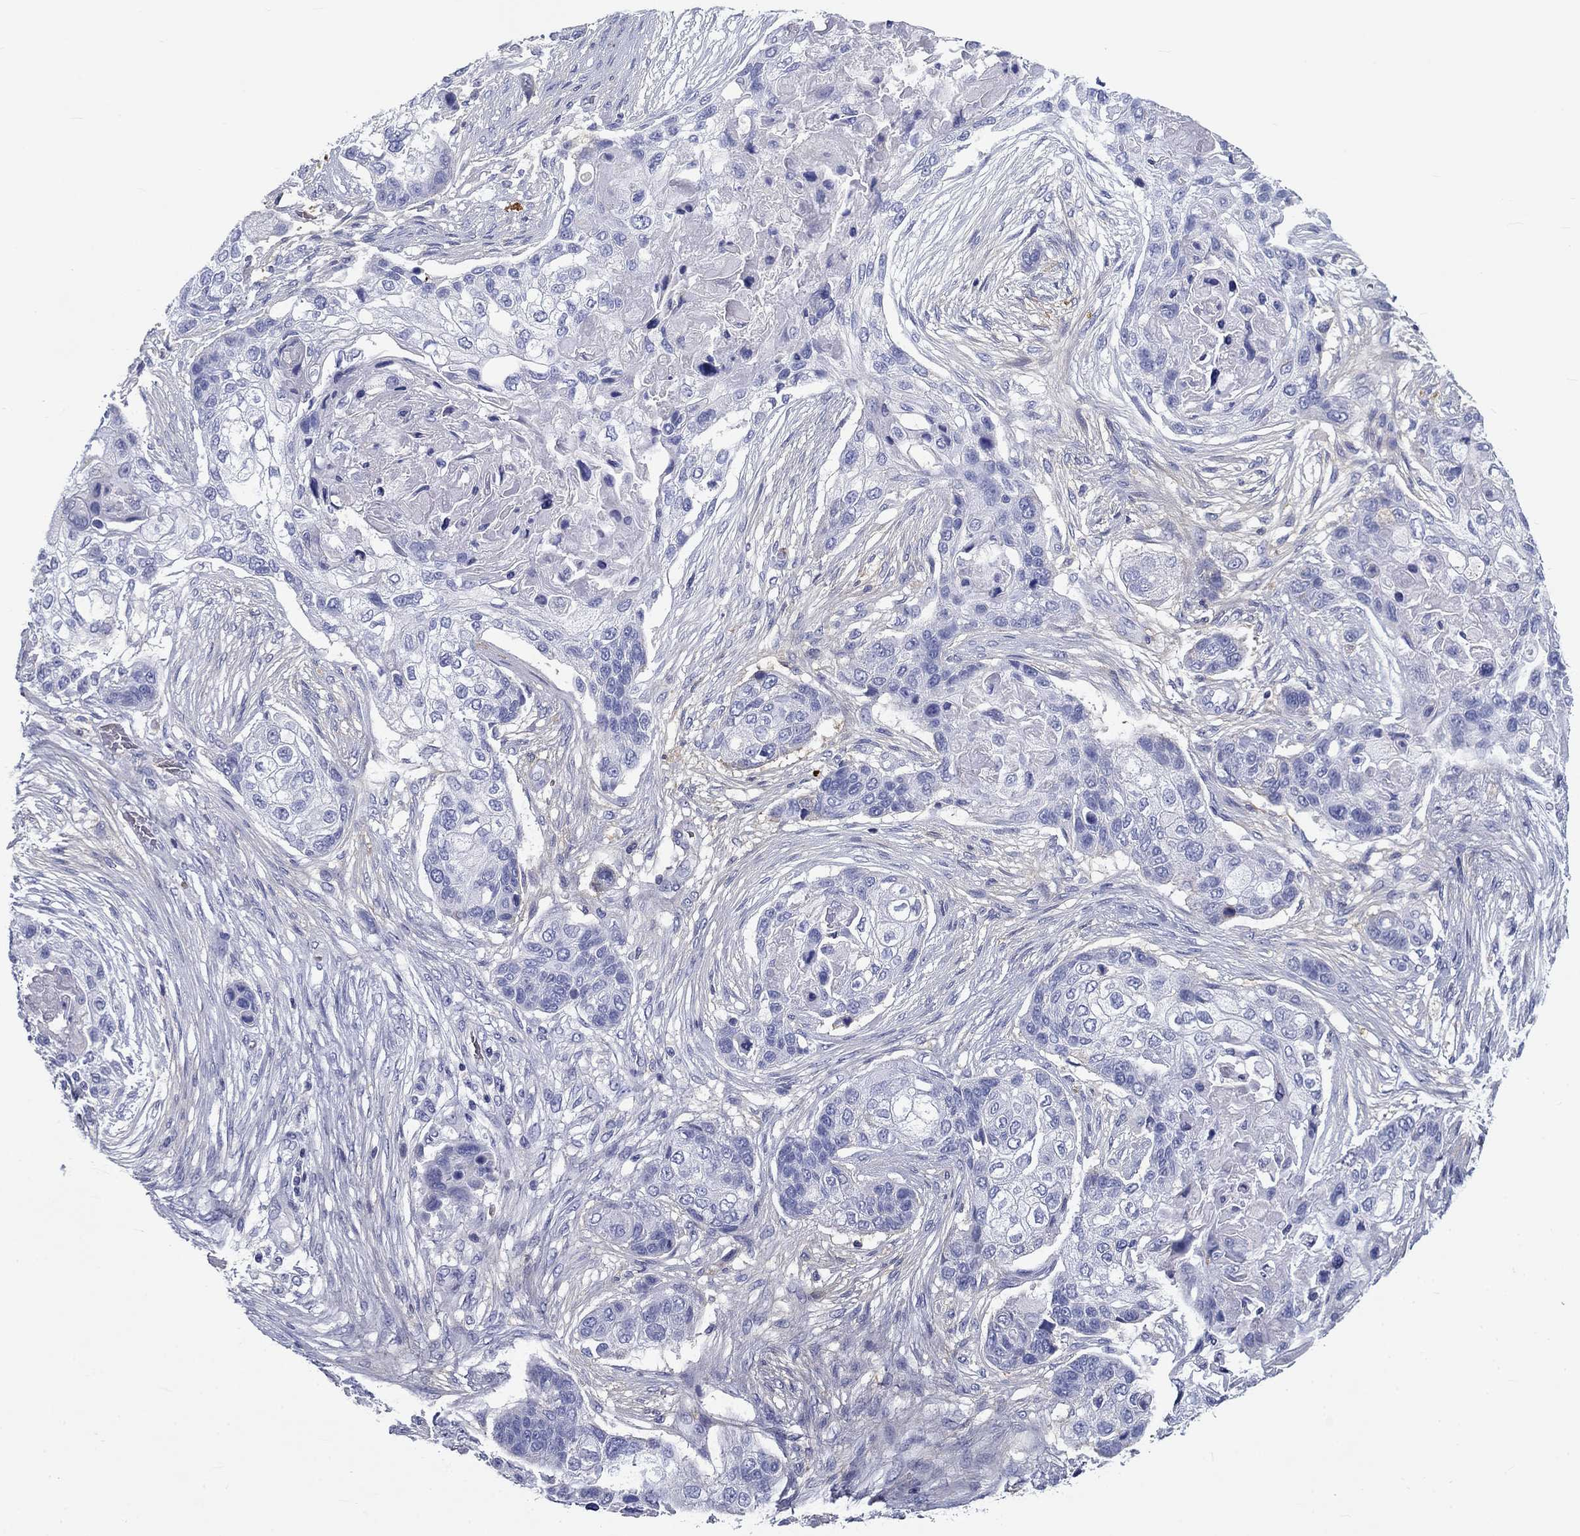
{"staining": {"intensity": "negative", "quantity": "none", "location": "none"}, "tissue": "lung cancer", "cell_type": "Tumor cells", "image_type": "cancer", "snomed": [{"axis": "morphology", "description": "Squamous cell carcinoma, NOS"}, {"axis": "topography", "description": "Lung"}], "caption": "Human lung squamous cell carcinoma stained for a protein using immunohistochemistry reveals no positivity in tumor cells.", "gene": "CD40LG", "patient": {"sex": "male", "age": 69}}